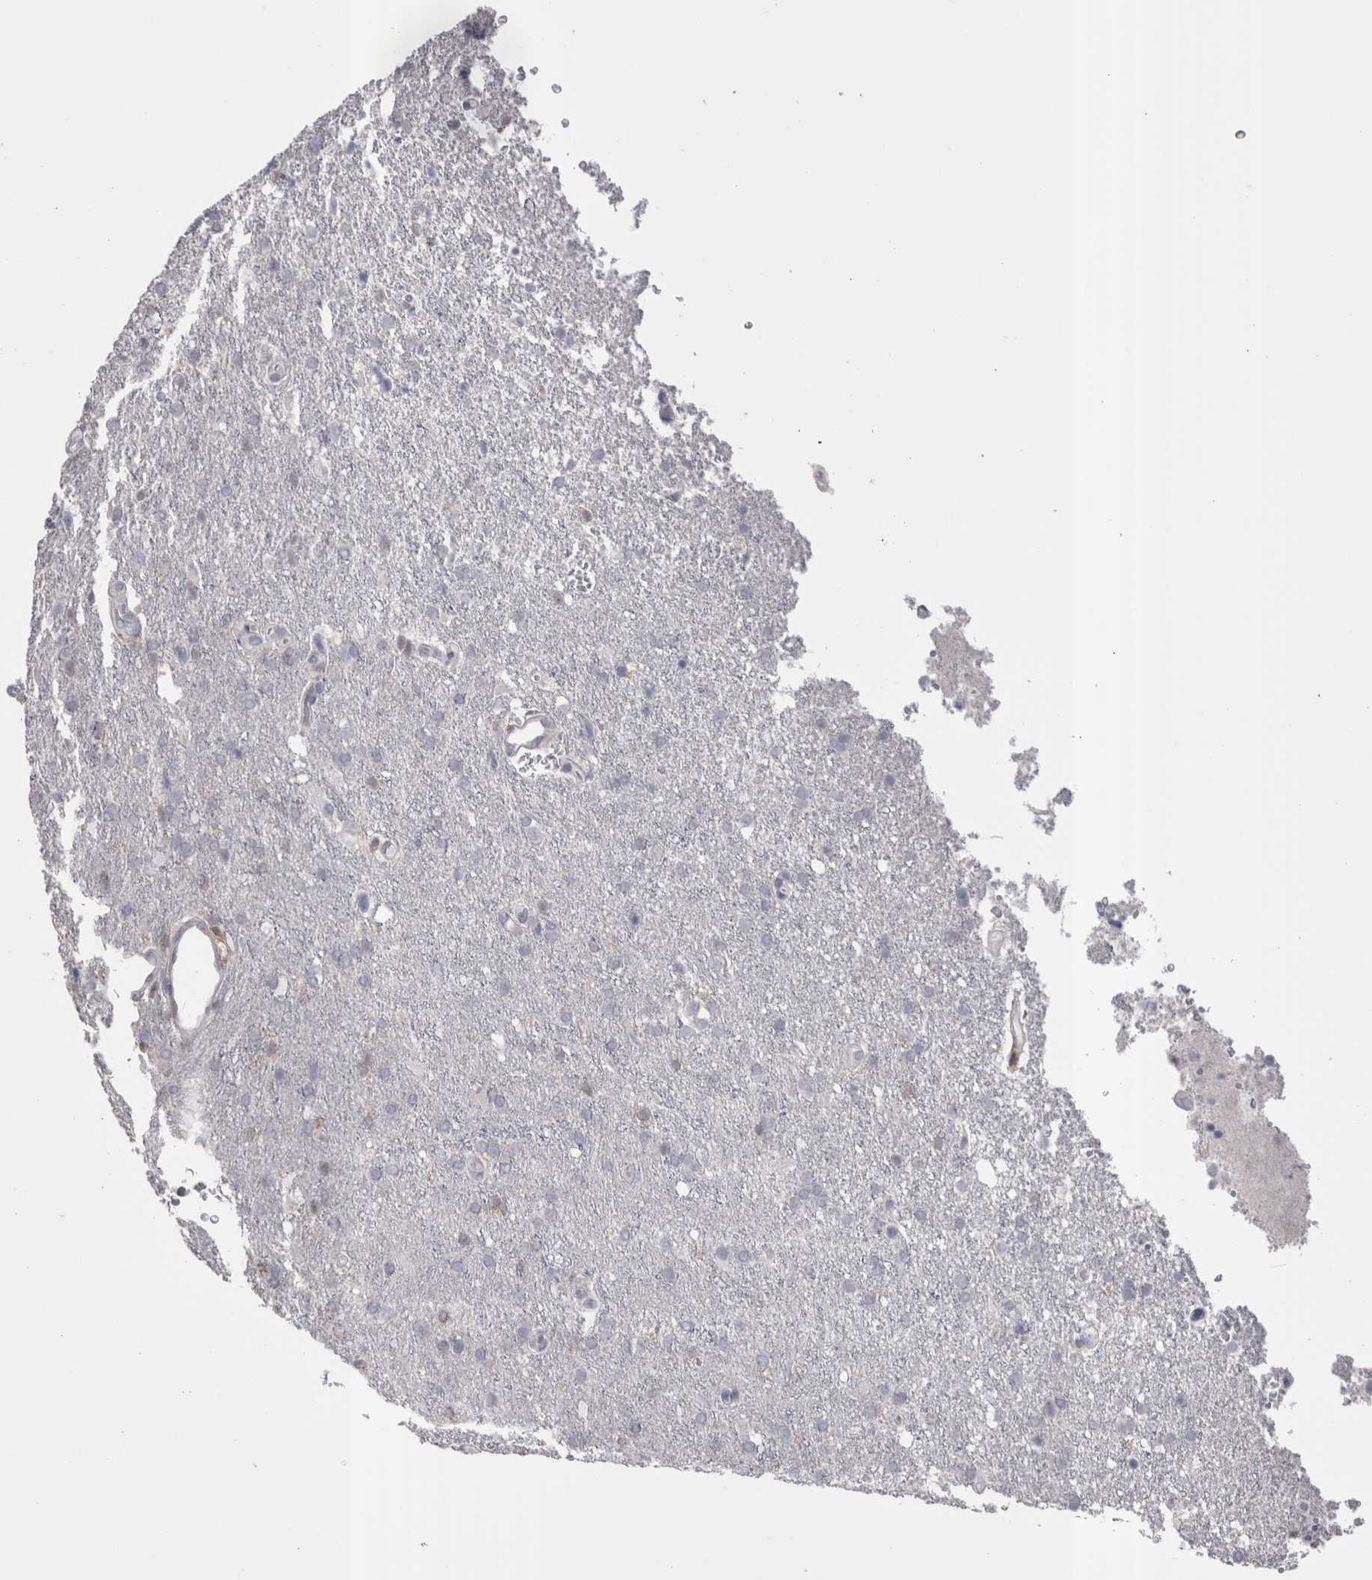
{"staining": {"intensity": "negative", "quantity": "none", "location": "none"}, "tissue": "glioma", "cell_type": "Tumor cells", "image_type": "cancer", "snomed": [{"axis": "morphology", "description": "Glioma, malignant, High grade"}, {"axis": "topography", "description": "Brain"}], "caption": "This is an IHC histopathology image of glioma. There is no positivity in tumor cells.", "gene": "SUCNR1", "patient": {"sex": "female", "age": 58}}